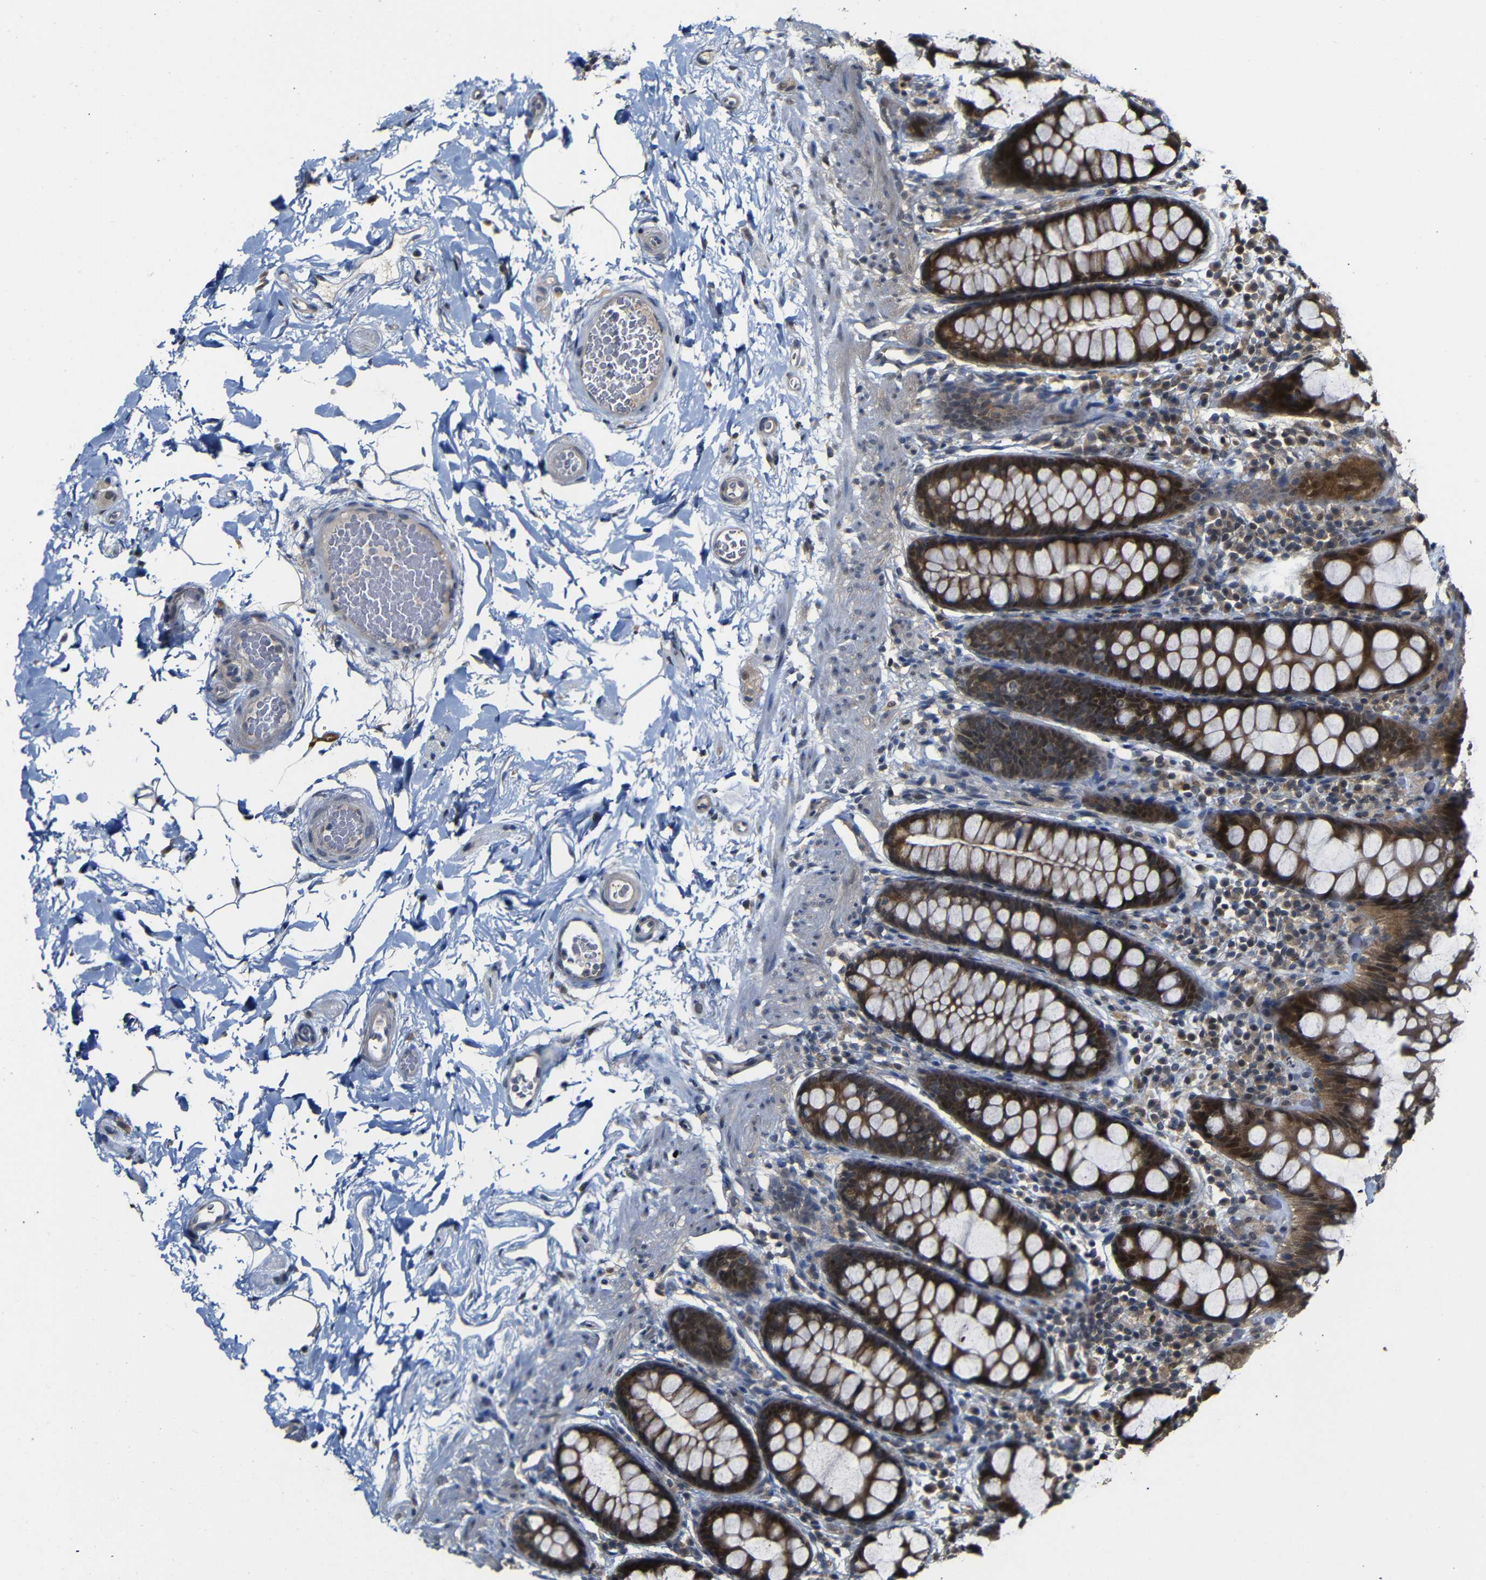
{"staining": {"intensity": "negative", "quantity": "none", "location": "none"}, "tissue": "colon", "cell_type": "Endothelial cells", "image_type": "normal", "snomed": [{"axis": "morphology", "description": "Normal tissue, NOS"}, {"axis": "topography", "description": "Colon"}], "caption": "Immunohistochemical staining of unremarkable human colon displays no significant positivity in endothelial cells. (IHC, brightfield microscopy, high magnification).", "gene": "ATG12", "patient": {"sex": "female", "age": 80}}